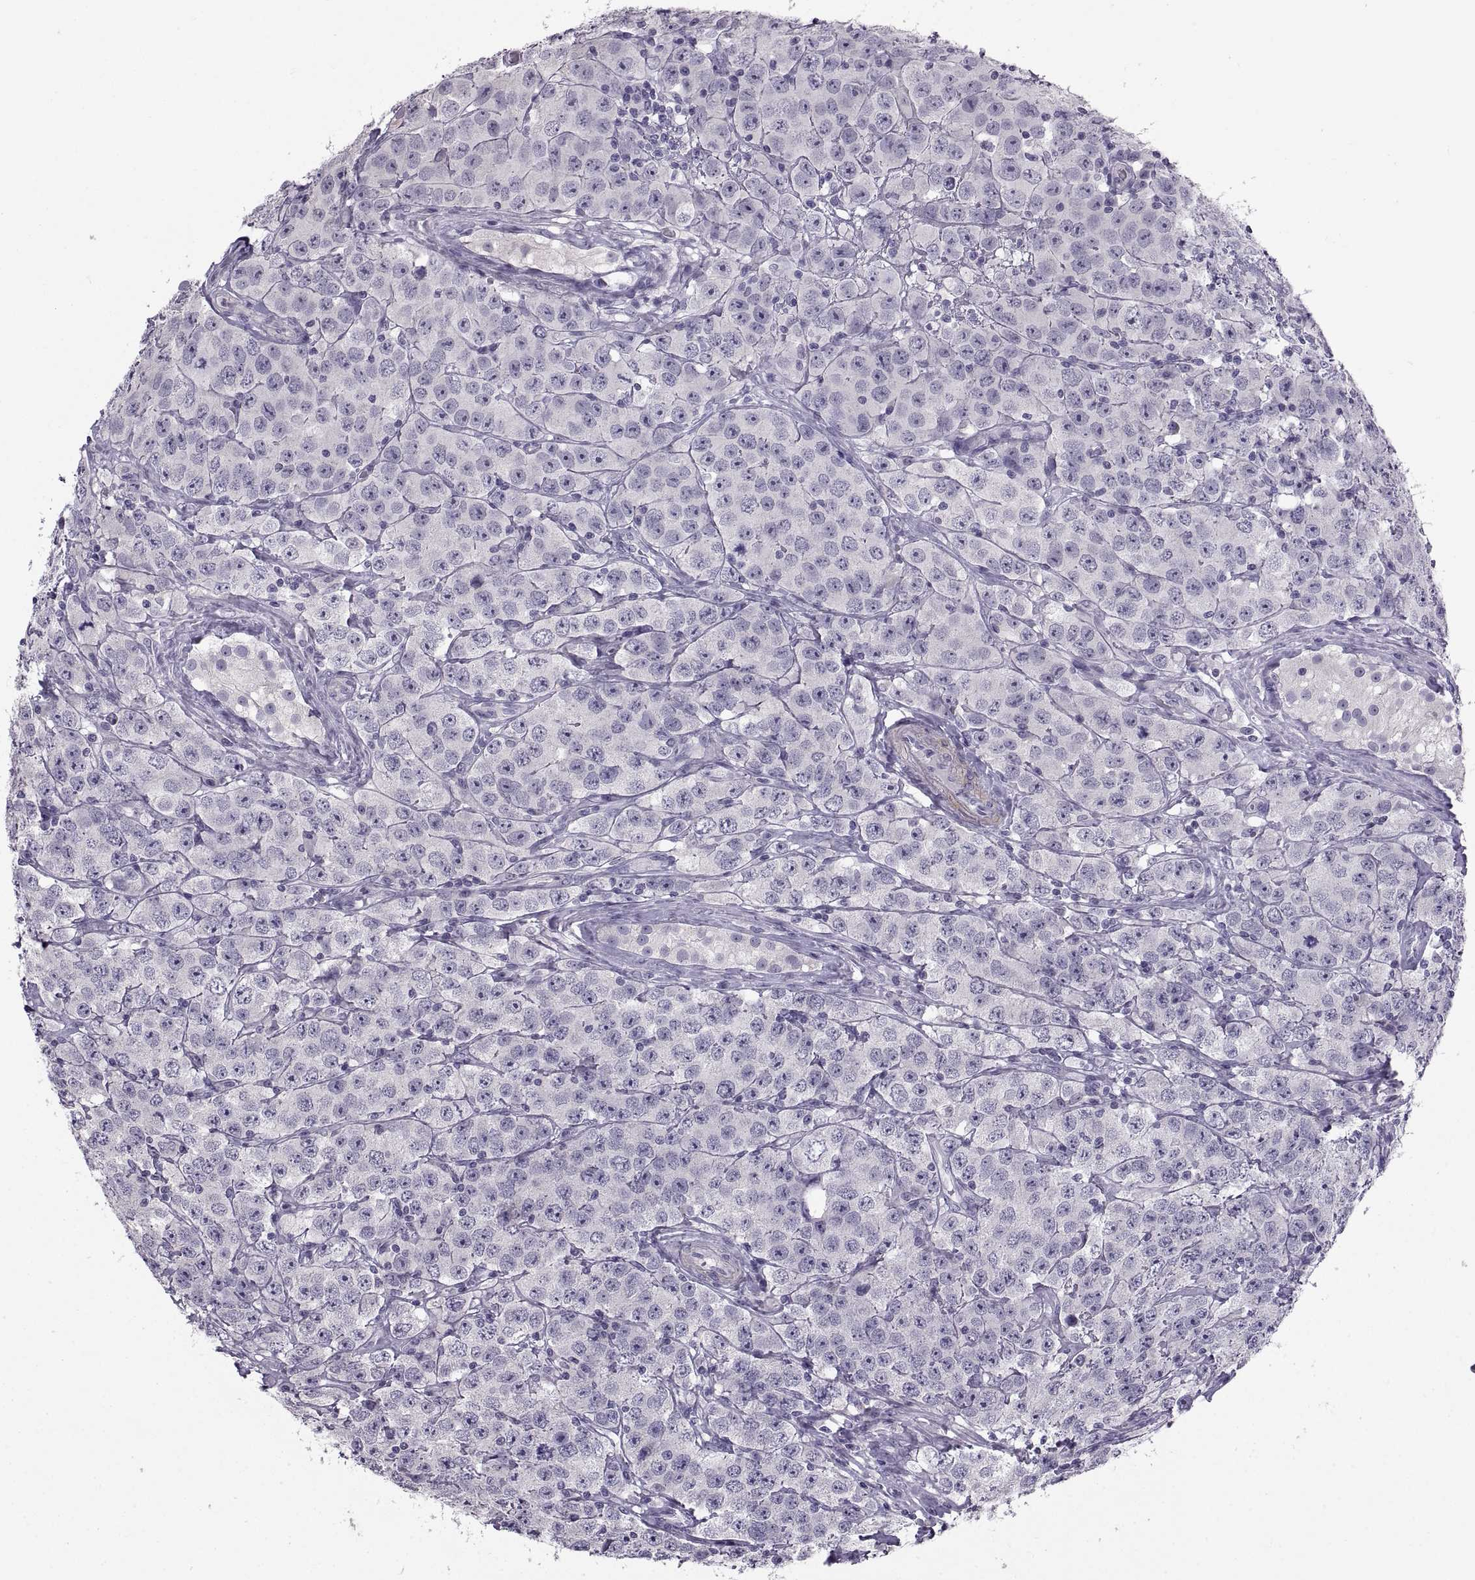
{"staining": {"intensity": "negative", "quantity": "none", "location": "none"}, "tissue": "testis cancer", "cell_type": "Tumor cells", "image_type": "cancer", "snomed": [{"axis": "morphology", "description": "Seminoma, NOS"}, {"axis": "topography", "description": "Testis"}], "caption": "The immunohistochemistry micrograph has no significant positivity in tumor cells of testis cancer (seminoma) tissue. (DAB immunohistochemistry visualized using brightfield microscopy, high magnification).", "gene": "BSPH1", "patient": {"sex": "male", "age": 52}}